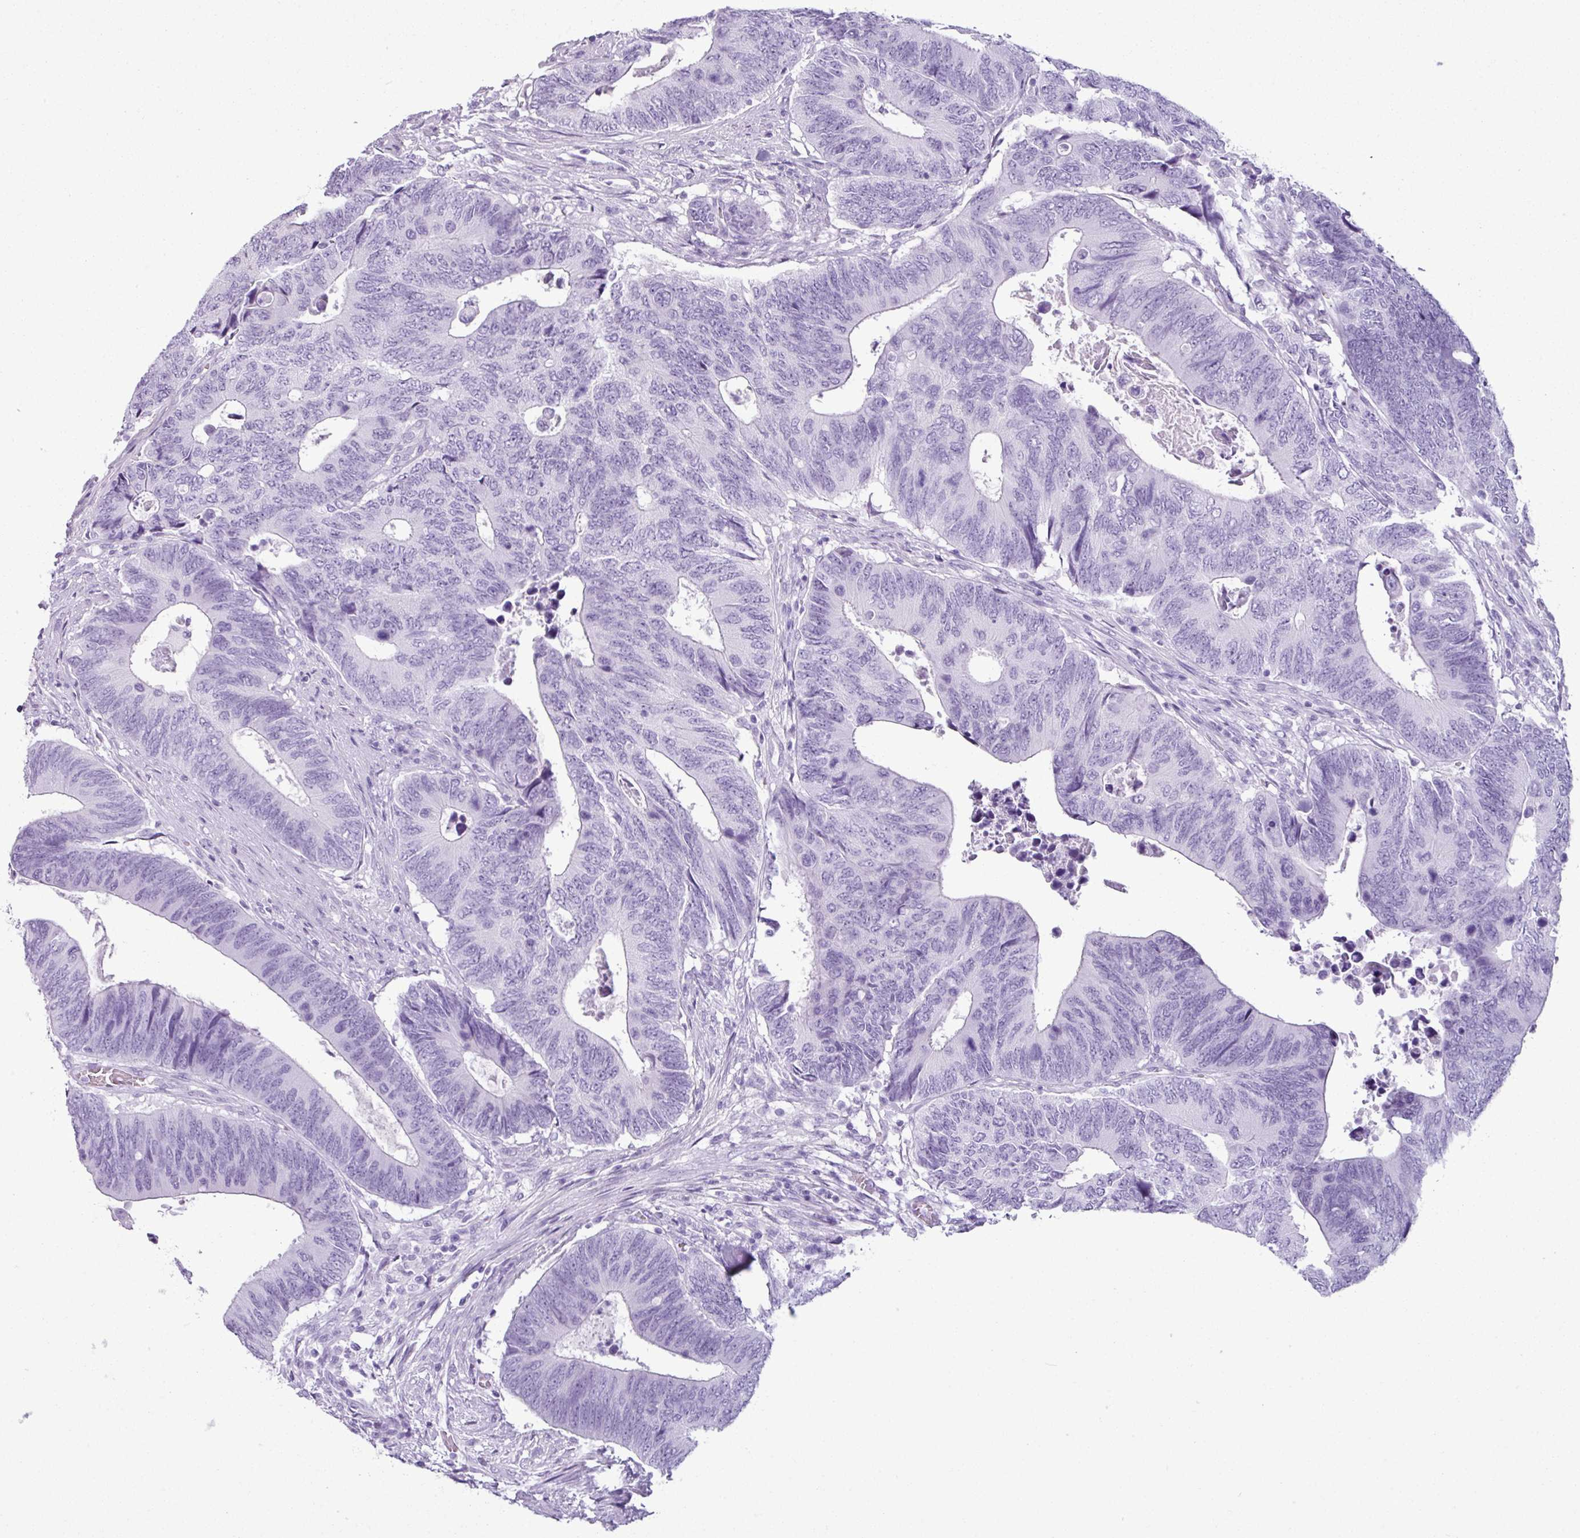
{"staining": {"intensity": "negative", "quantity": "none", "location": "none"}, "tissue": "colorectal cancer", "cell_type": "Tumor cells", "image_type": "cancer", "snomed": [{"axis": "morphology", "description": "Adenocarcinoma, NOS"}, {"axis": "topography", "description": "Colon"}], "caption": "Immunohistochemistry image of human adenocarcinoma (colorectal) stained for a protein (brown), which exhibits no staining in tumor cells.", "gene": "SCT", "patient": {"sex": "male", "age": 87}}